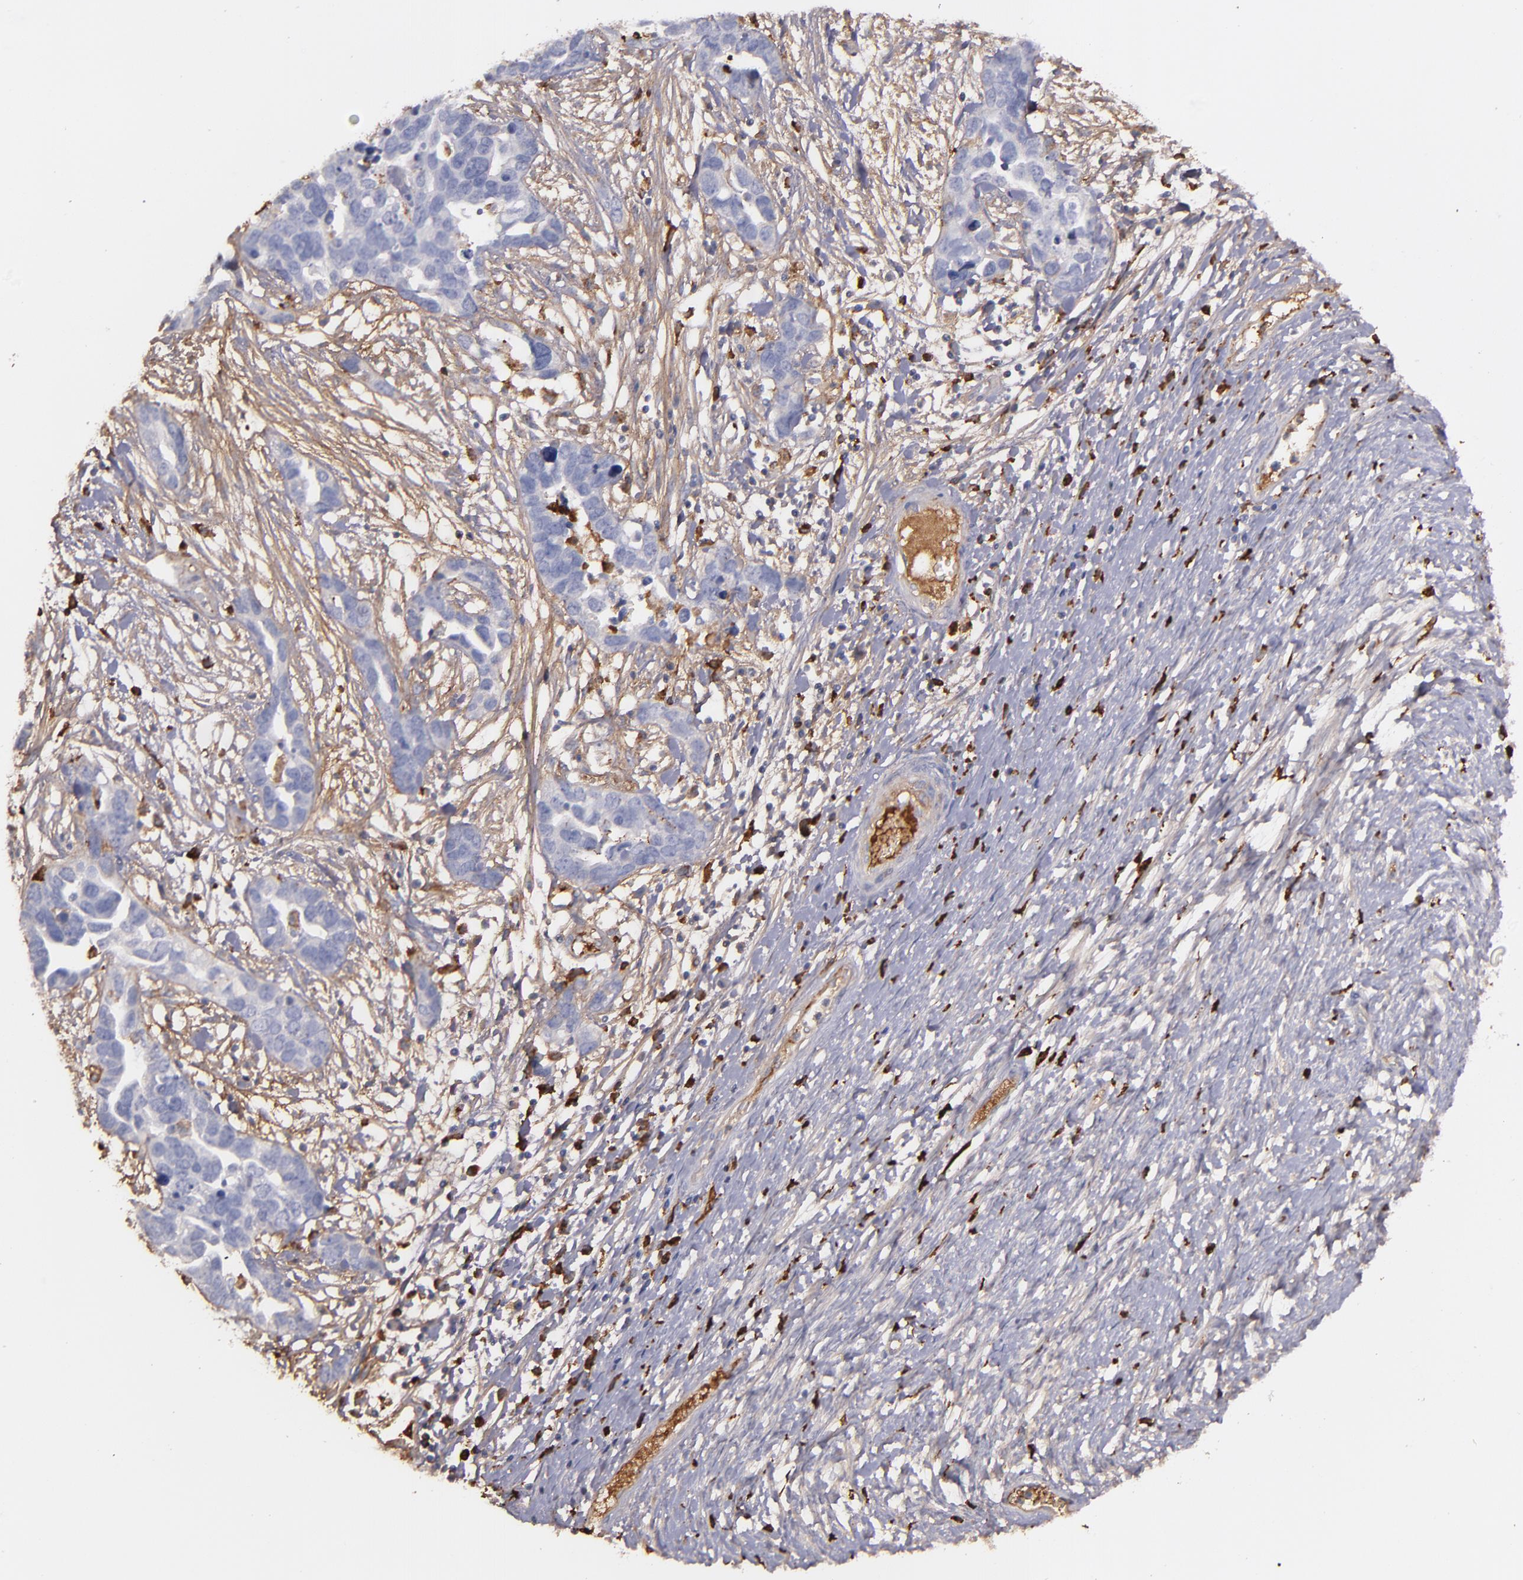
{"staining": {"intensity": "negative", "quantity": "none", "location": "none"}, "tissue": "ovarian cancer", "cell_type": "Tumor cells", "image_type": "cancer", "snomed": [{"axis": "morphology", "description": "Cystadenocarcinoma, serous, NOS"}, {"axis": "topography", "description": "Ovary"}], "caption": "Immunohistochemistry (IHC) histopathology image of neoplastic tissue: serous cystadenocarcinoma (ovarian) stained with DAB (3,3'-diaminobenzidine) demonstrates no significant protein expression in tumor cells.", "gene": "C1QA", "patient": {"sex": "female", "age": 54}}